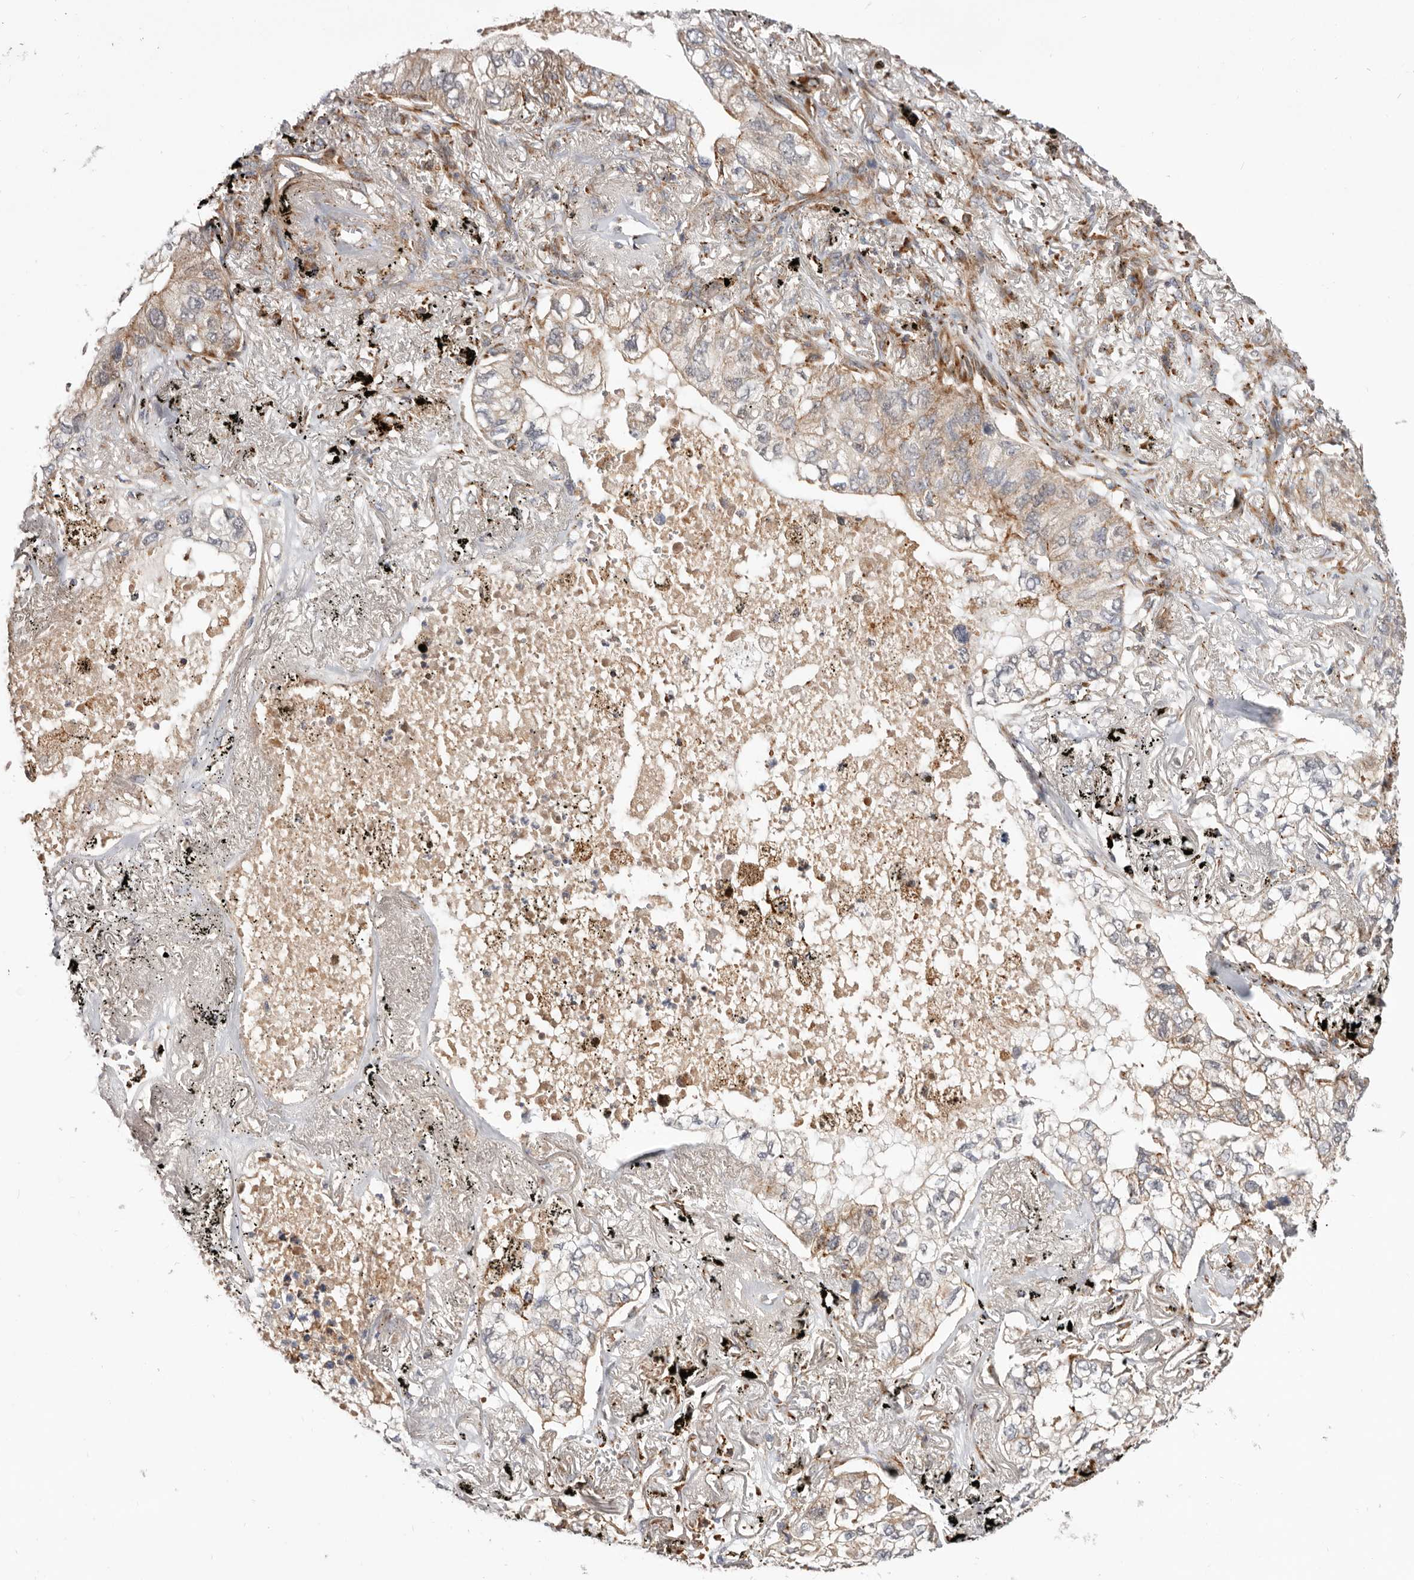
{"staining": {"intensity": "weak", "quantity": "<25%", "location": "cytoplasmic/membranous"}, "tissue": "lung cancer", "cell_type": "Tumor cells", "image_type": "cancer", "snomed": [{"axis": "morphology", "description": "Adenocarcinoma, NOS"}, {"axis": "topography", "description": "Lung"}], "caption": "Immunohistochemistry (IHC) photomicrograph of neoplastic tissue: adenocarcinoma (lung) stained with DAB displays no significant protein positivity in tumor cells.", "gene": "RNF213", "patient": {"sex": "male", "age": 65}}